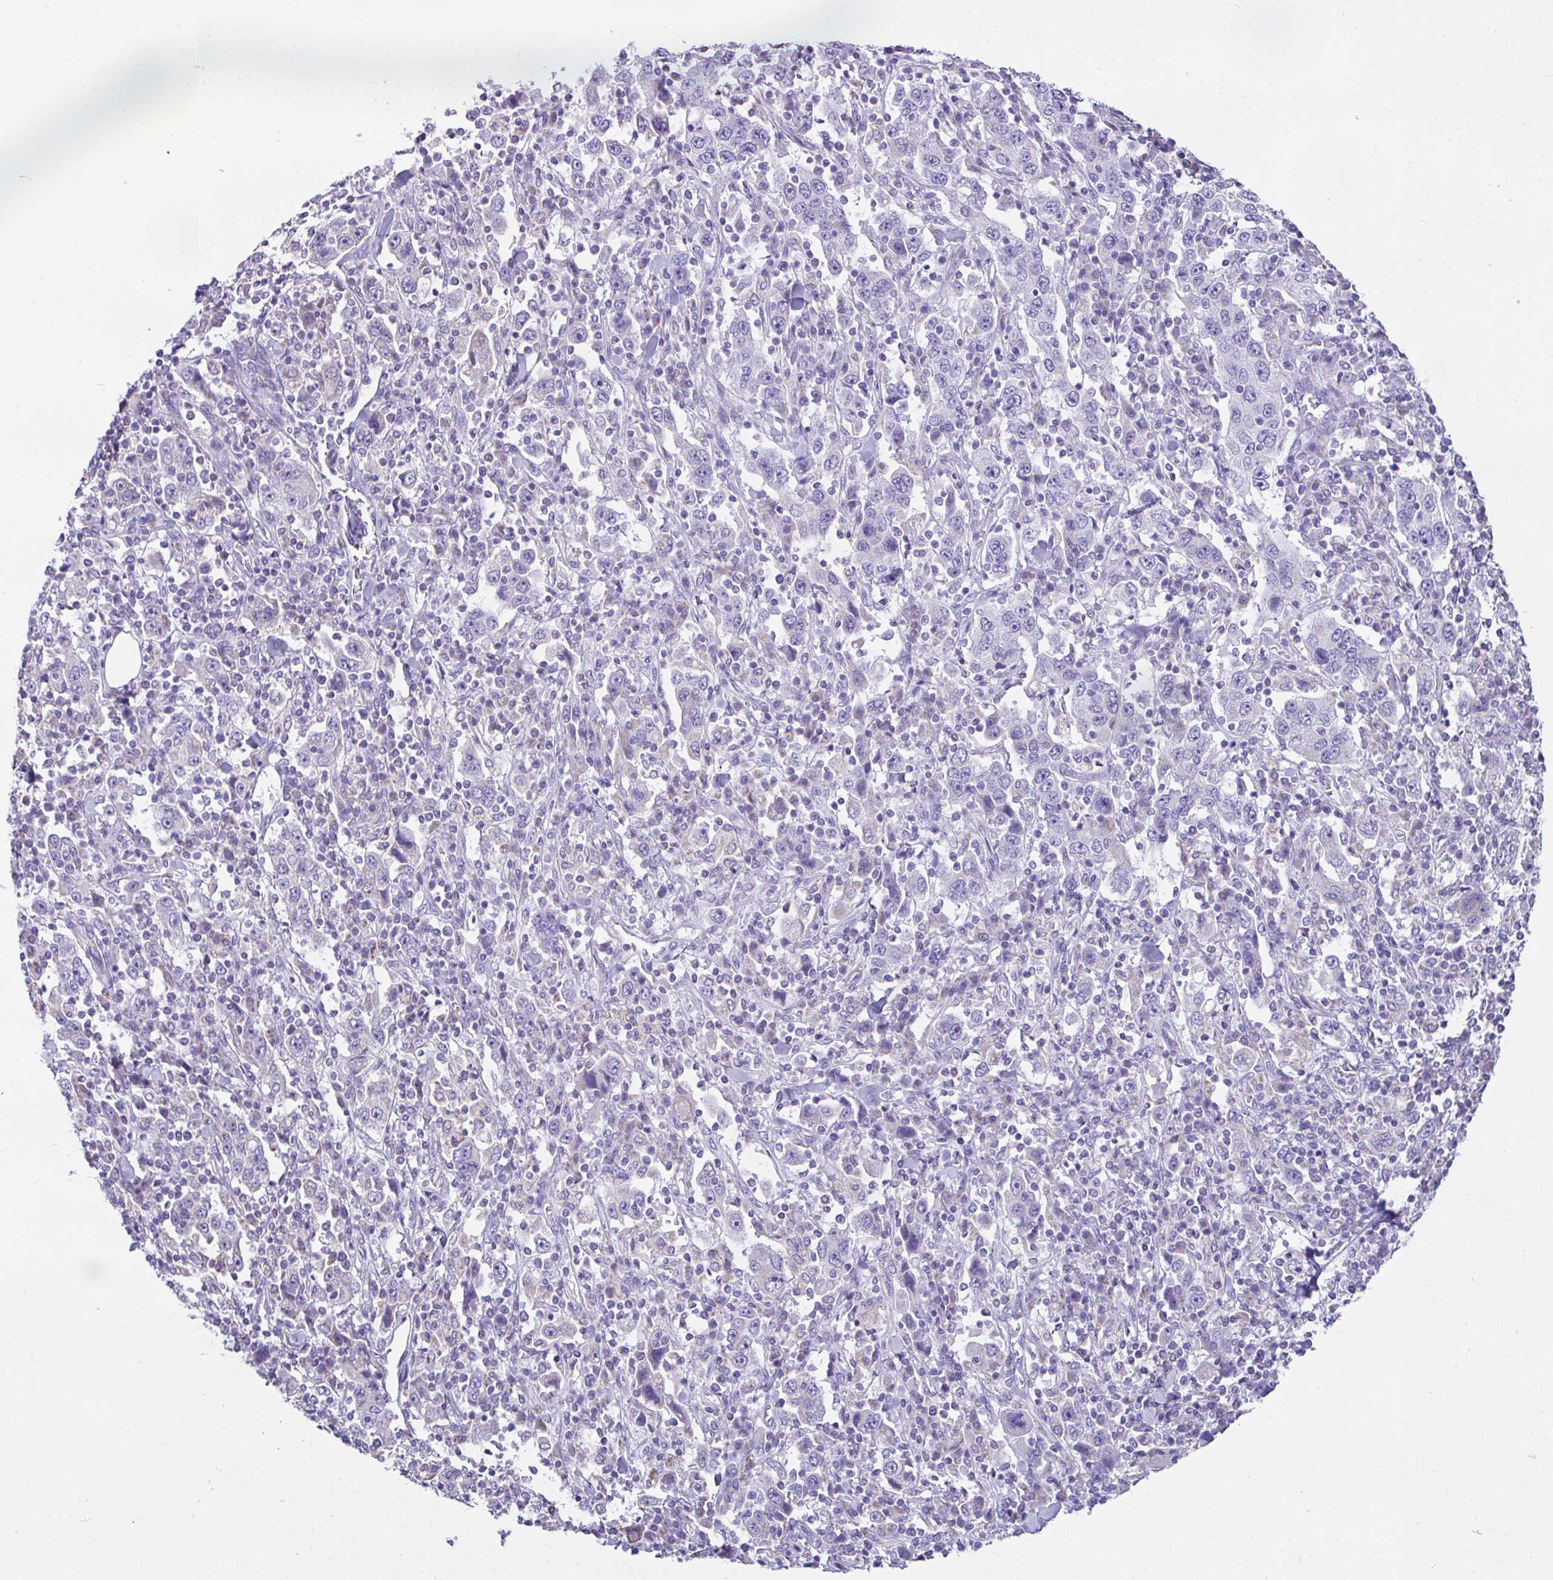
{"staining": {"intensity": "negative", "quantity": "none", "location": "none"}, "tissue": "stomach cancer", "cell_type": "Tumor cells", "image_type": "cancer", "snomed": [{"axis": "morphology", "description": "Normal tissue, NOS"}, {"axis": "morphology", "description": "Adenocarcinoma, NOS"}, {"axis": "topography", "description": "Stomach, upper"}, {"axis": "topography", "description": "Stomach"}], "caption": "High magnification brightfield microscopy of stomach adenocarcinoma stained with DAB (3,3'-diaminobenzidine) (brown) and counterstained with hematoxylin (blue): tumor cells show no significant positivity.", "gene": "NLRP8", "patient": {"sex": "male", "age": 59}}